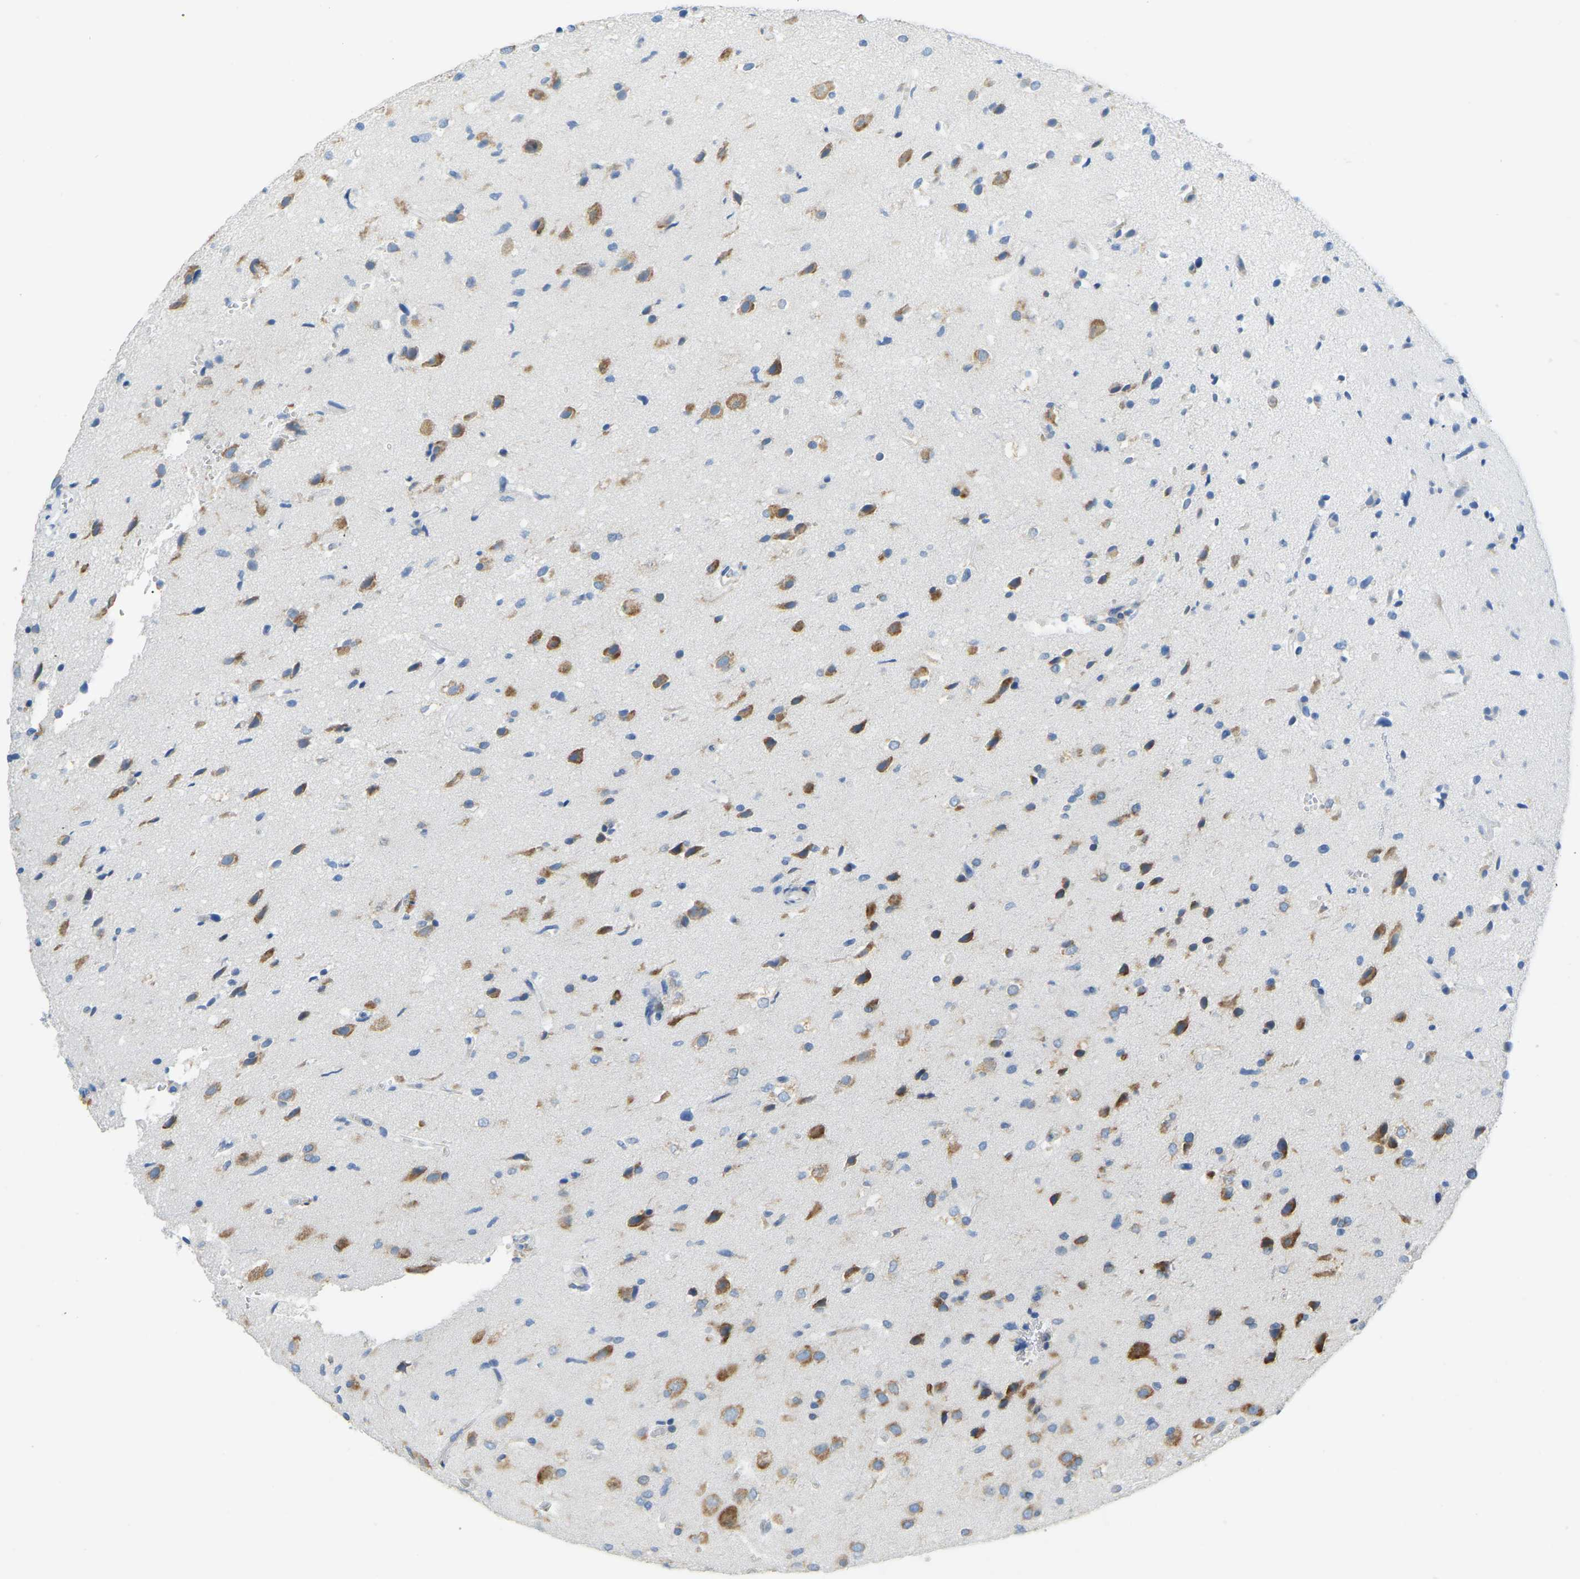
{"staining": {"intensity": "strong", "quantity": ">75%", "location": "cytoplasmic/membranous"}, "tissue": "glioma", "cell_type": "Tumor cells", "image_type": "cancer", "snomed": [{"axis": "morphology", "description": "Glioma, malignant, High grade"}, {"axis": "topography", "description": "Brain"}], "caption": "This histopathology image displays immunohistochemistry staining of malignant high-grade glioma, with high strong cytoplasmic/membranous expression in approximately >75% of tumor cells.", "gene": "SND1", "patient": {"sex": "male", "age": 33}}